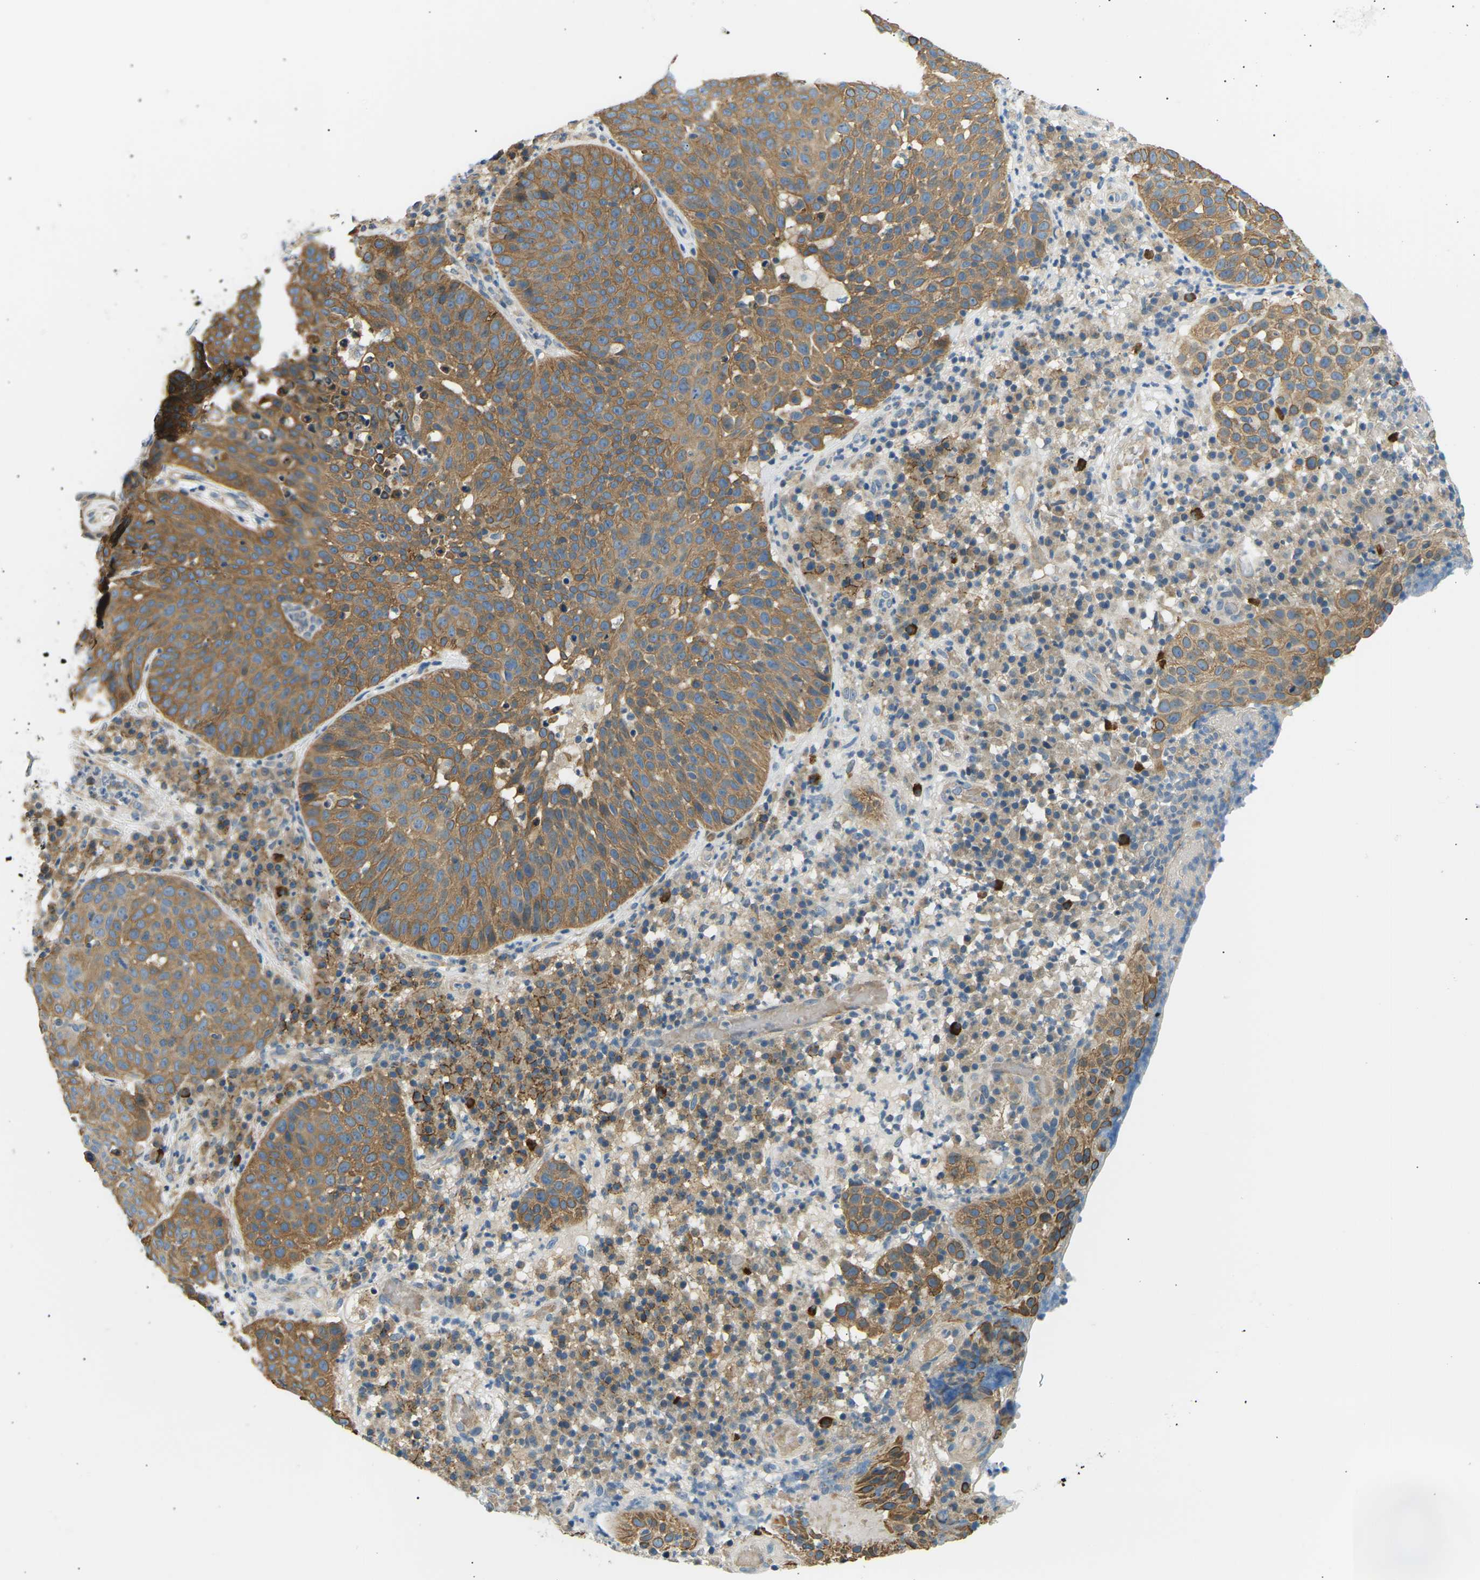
{"staining": {"intensity": "moderate", "quantity": ">75%", "location": "cytoplasmic/membranous"}, "tissue": "skin cancer", "cell_type": "Tumor cells", "image_type": "cancer", "snomed": [{"axis": "morphology", "description": "Squamous cell carcinoma in situ, NOS"}, {"axis": "morphology", "description": "Squamous cell carcinoma, NOS"}, {"axis": "topography", "description": "Skin"}], "caption": "Moderate cytoplasmic/membranous staining for a protein is present in approximately >75% of tumor cells of skin cancer using immunohistochemistry (IHC).", "gene": "TBC1D8", "patient": {"sex": "male", "age": 93}}